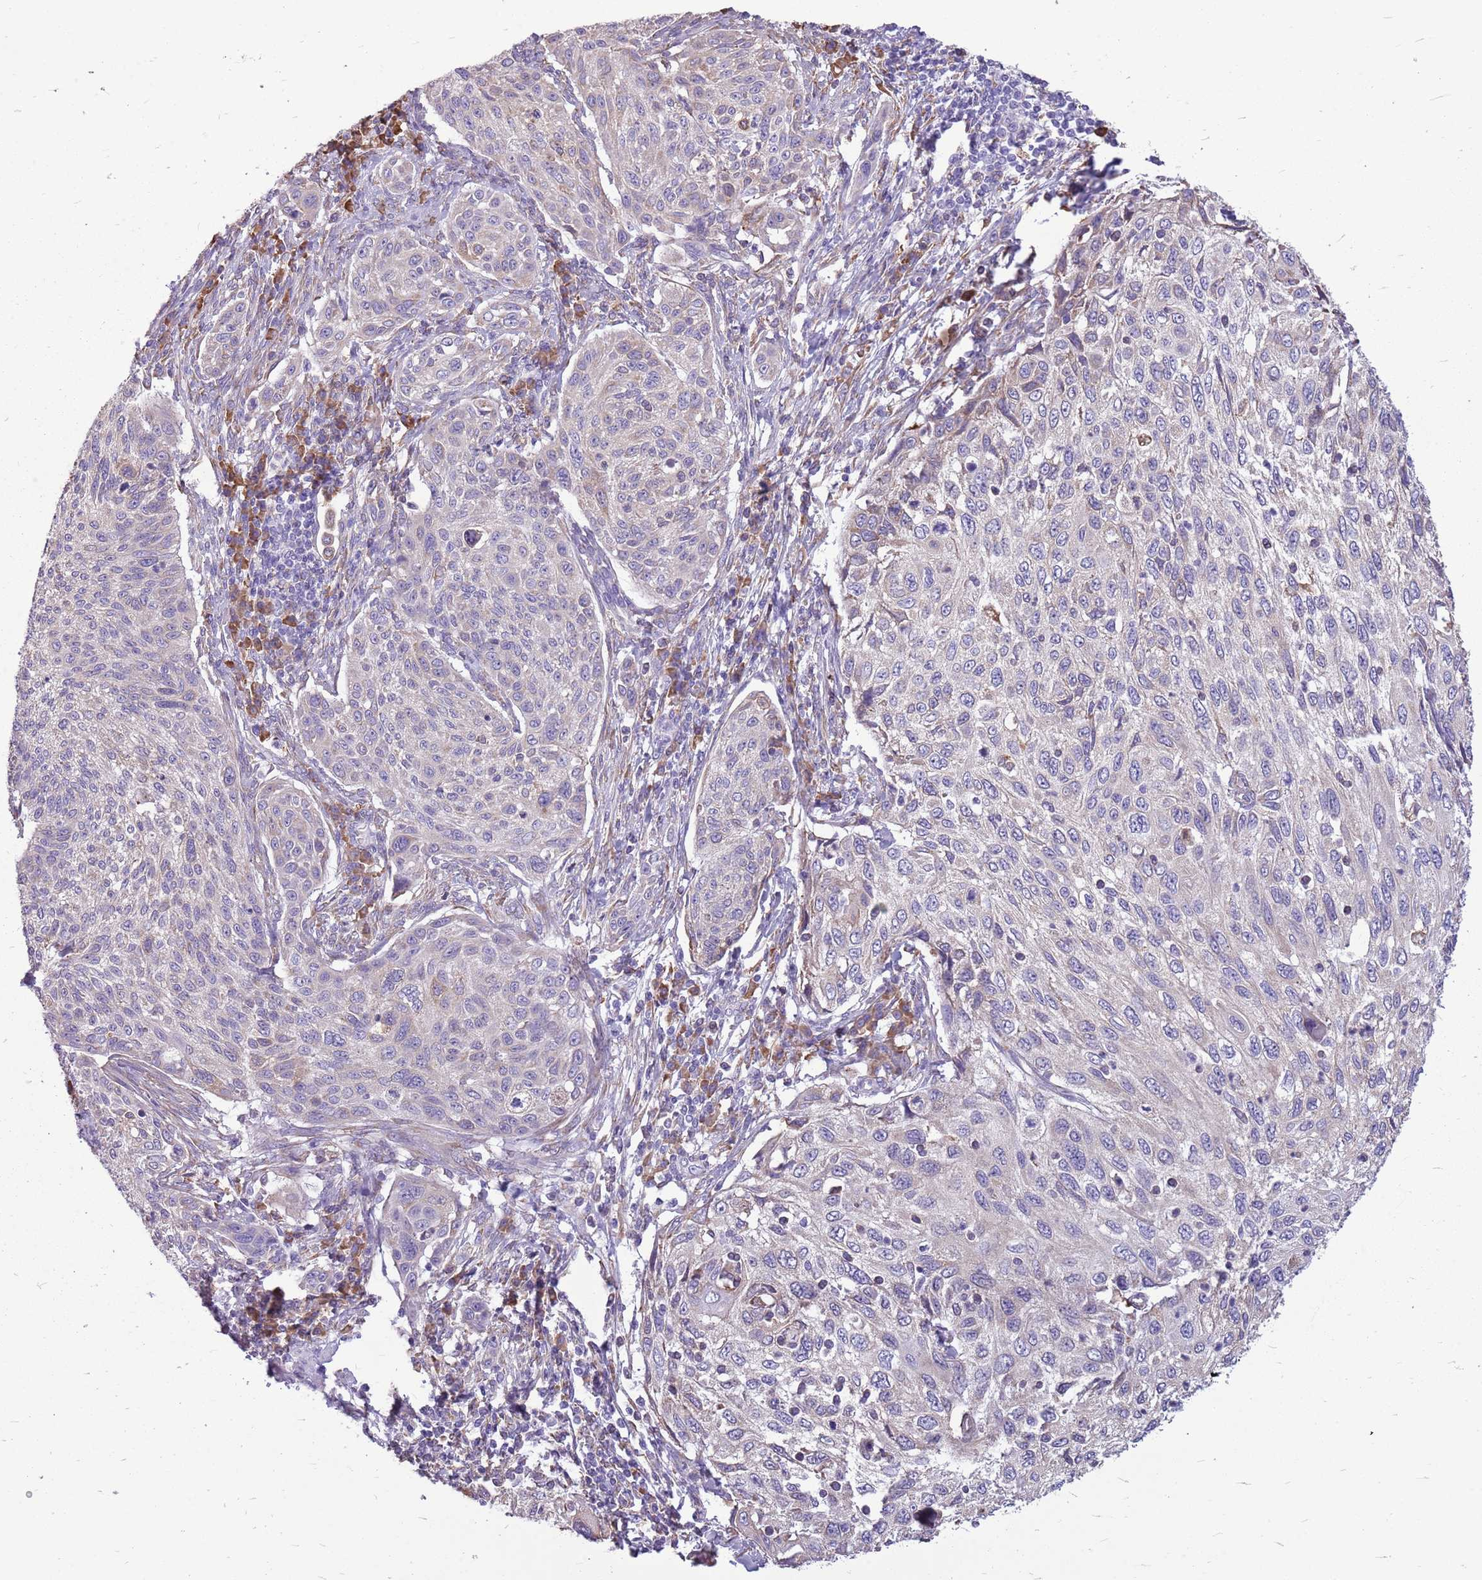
{"staining": {"intensity": "weak", "quantity": "<25%", "location": "cytoplasmic/membranous"}, "tissue": "cervical cancer", "cell_type": "Tumor cells", "image_type": "cancer", "snomed": [{"axis": "morphology", "description": "Squamous cell carcinoma, NOS"}, {"axis": "topography", "description": "Cervix"}], "caption": "High magnification brightfield microscopy of cervical squamous cell carcinoma stained with DAB (brown) and counterstained with hematoxylin (blue): tumor cells show no significant positivity. (Stains: DAB immunohistochemistry (IHC) with hematoxylin counter stain, Microscopy: brightfield microscopy at high magnification).", "gene": "KCTD19", "patient": {"sex": "female", "age": 70}}